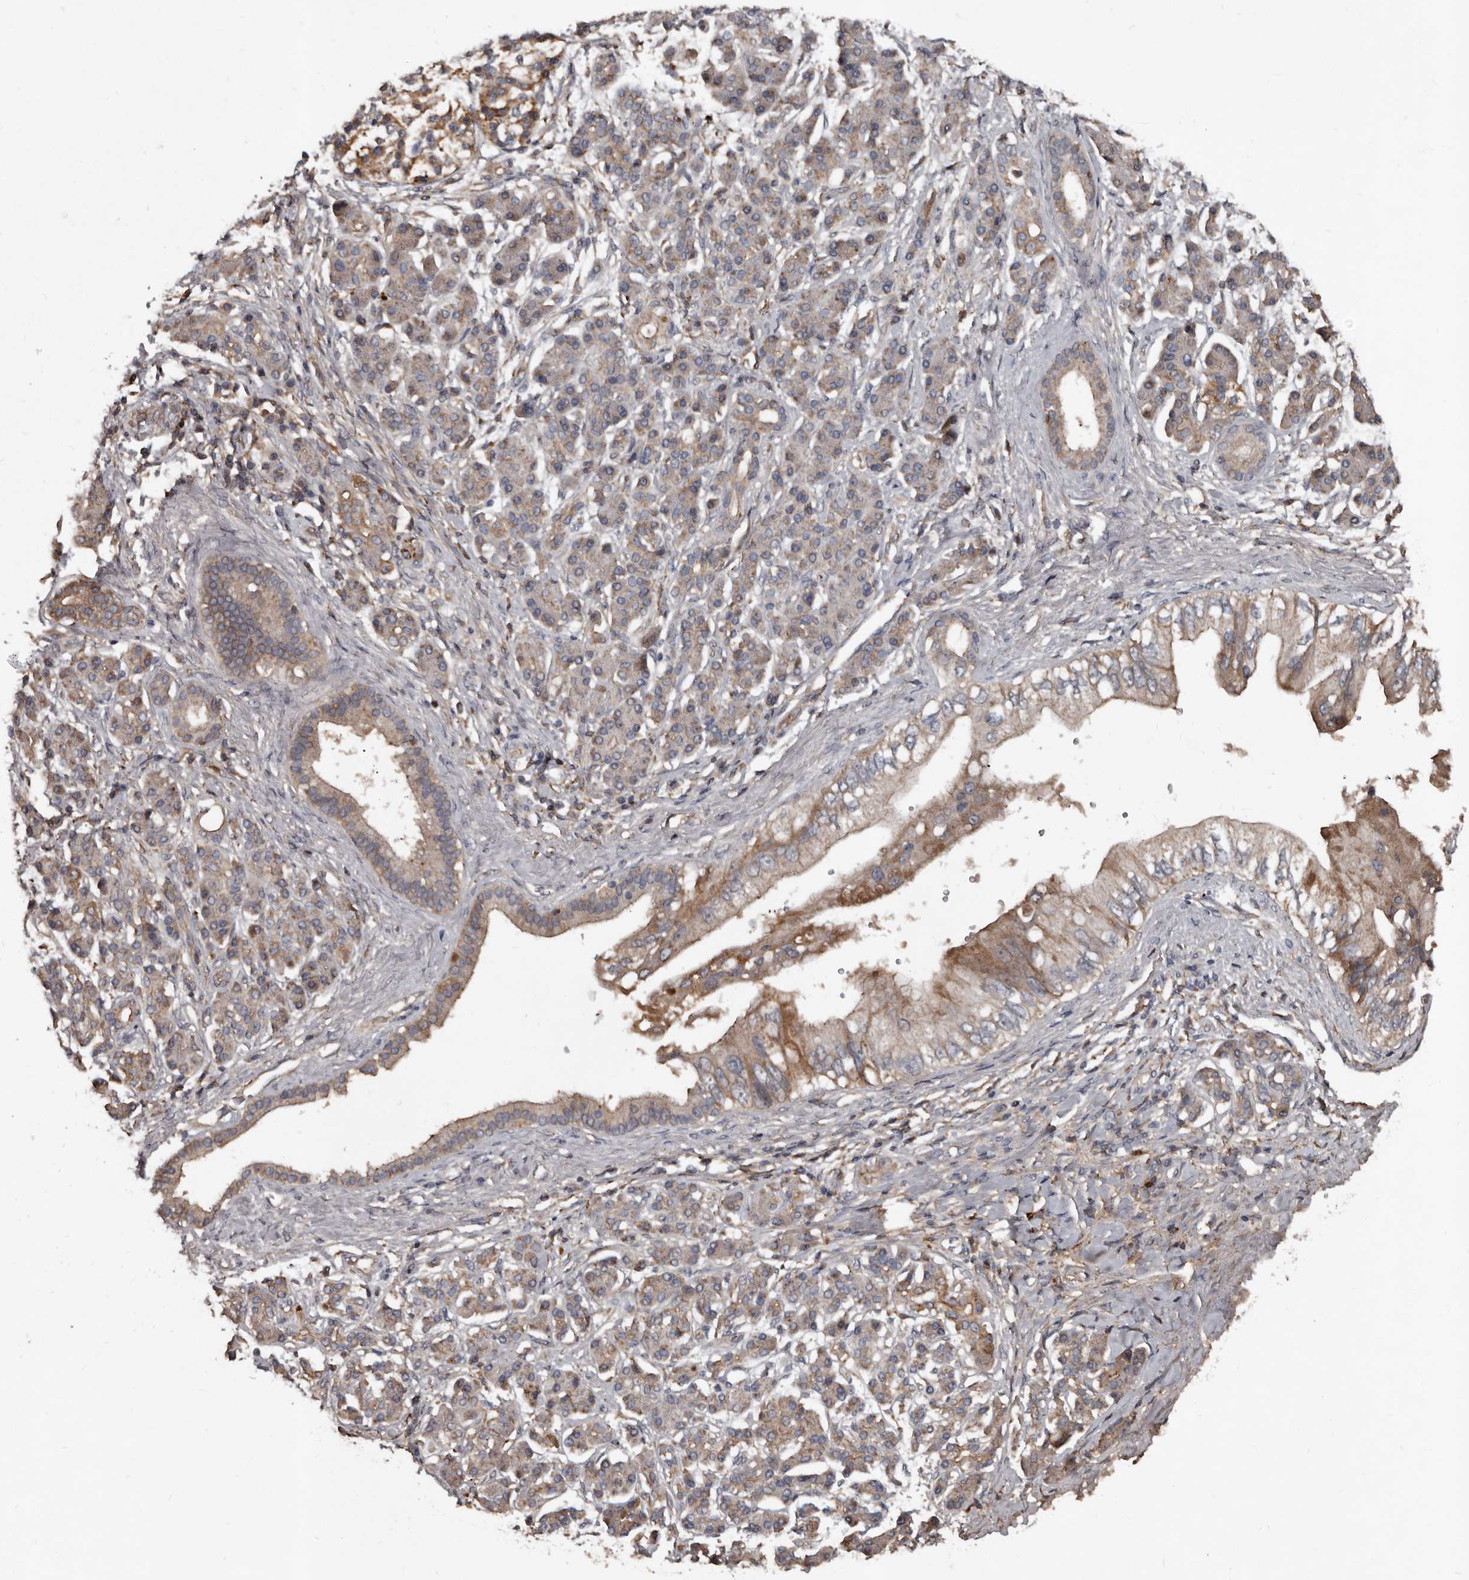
{"staining": {"intensity": "weak", "quantity": "25%-75%", "location": "cytoplasmic/membranous"}, "tissue": "pancreatic cancer", "cell_type": "Tumor cells", "image_type": "cancer", "snomed": [{"axis": "morphology", "description": "Adenocarcinoma, NOS"}, {"axis": "topography", "description": "Pancreas"}], "caption": "This histopathology image reveals pancreatic cancer (adenocarcinoma) stained with IHC to label a protein in brown. The cytoplasmic/membranous of tumor cells show weak positivity for the protein. Nuclei are counter-stained blue.", "gene": "GREB1", "patient": {"sex": "female", "age": 56}}